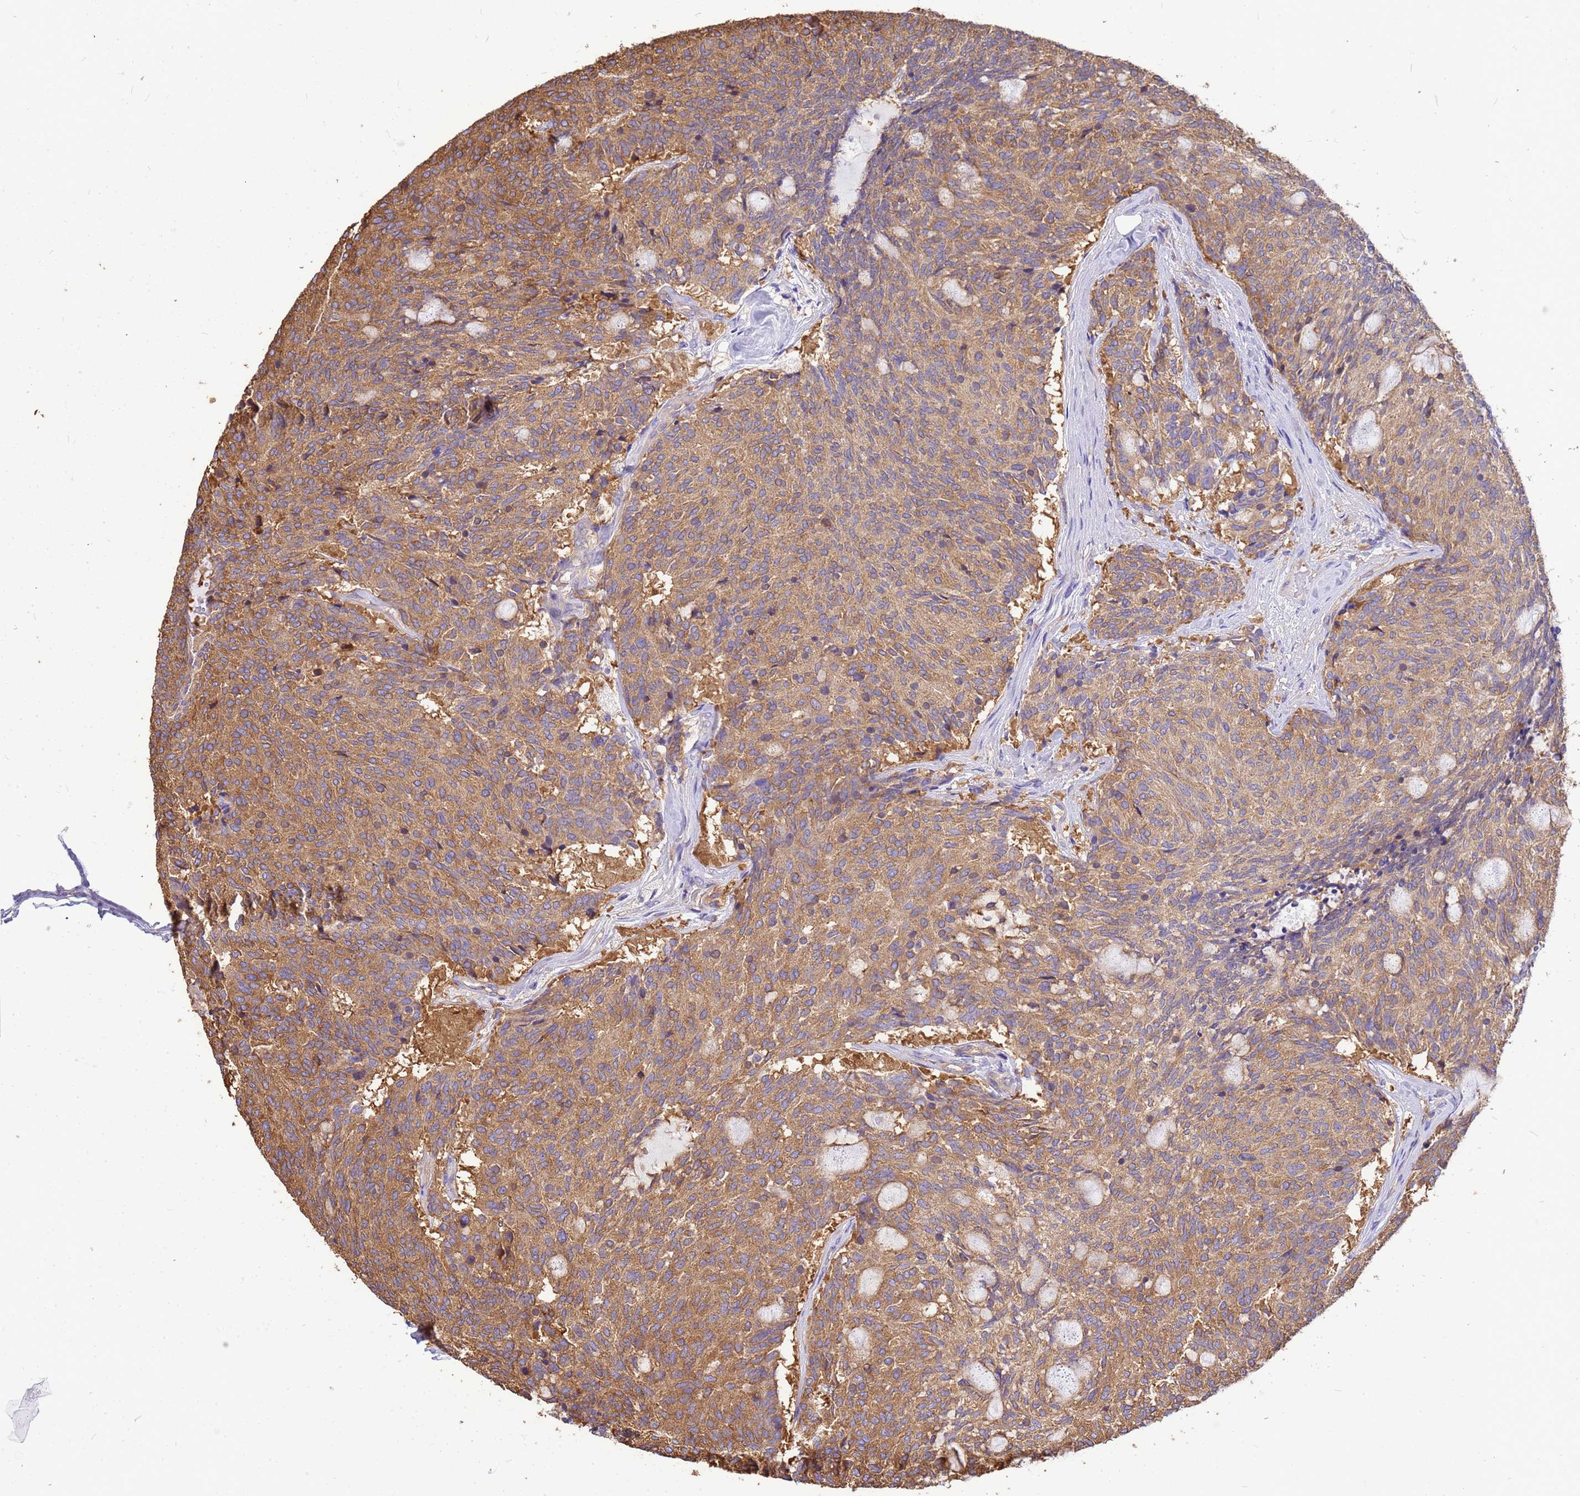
{"staining": {"intensity": "moderate", "quantity": ">75%", "location": "cytoplasmic/membranous"}, "tissue": "carcinoid", "cell_type": "Tumor cells", "image_type": "cancer", "snomed": [{"axis": "morphology", "description": "Carcinoid, malignant, NOS"}, {"axis": "topography", "description": "Pancreas"}], "caption": "There is medium levels of moderate cytoplasmic/membranous positivity in tumor cells of malignant carcinoid, as demonstrated by immunohistochemical staining (brown color).", "gene": "TUBB1", "patient": {"sex": "female", "age": 54}}